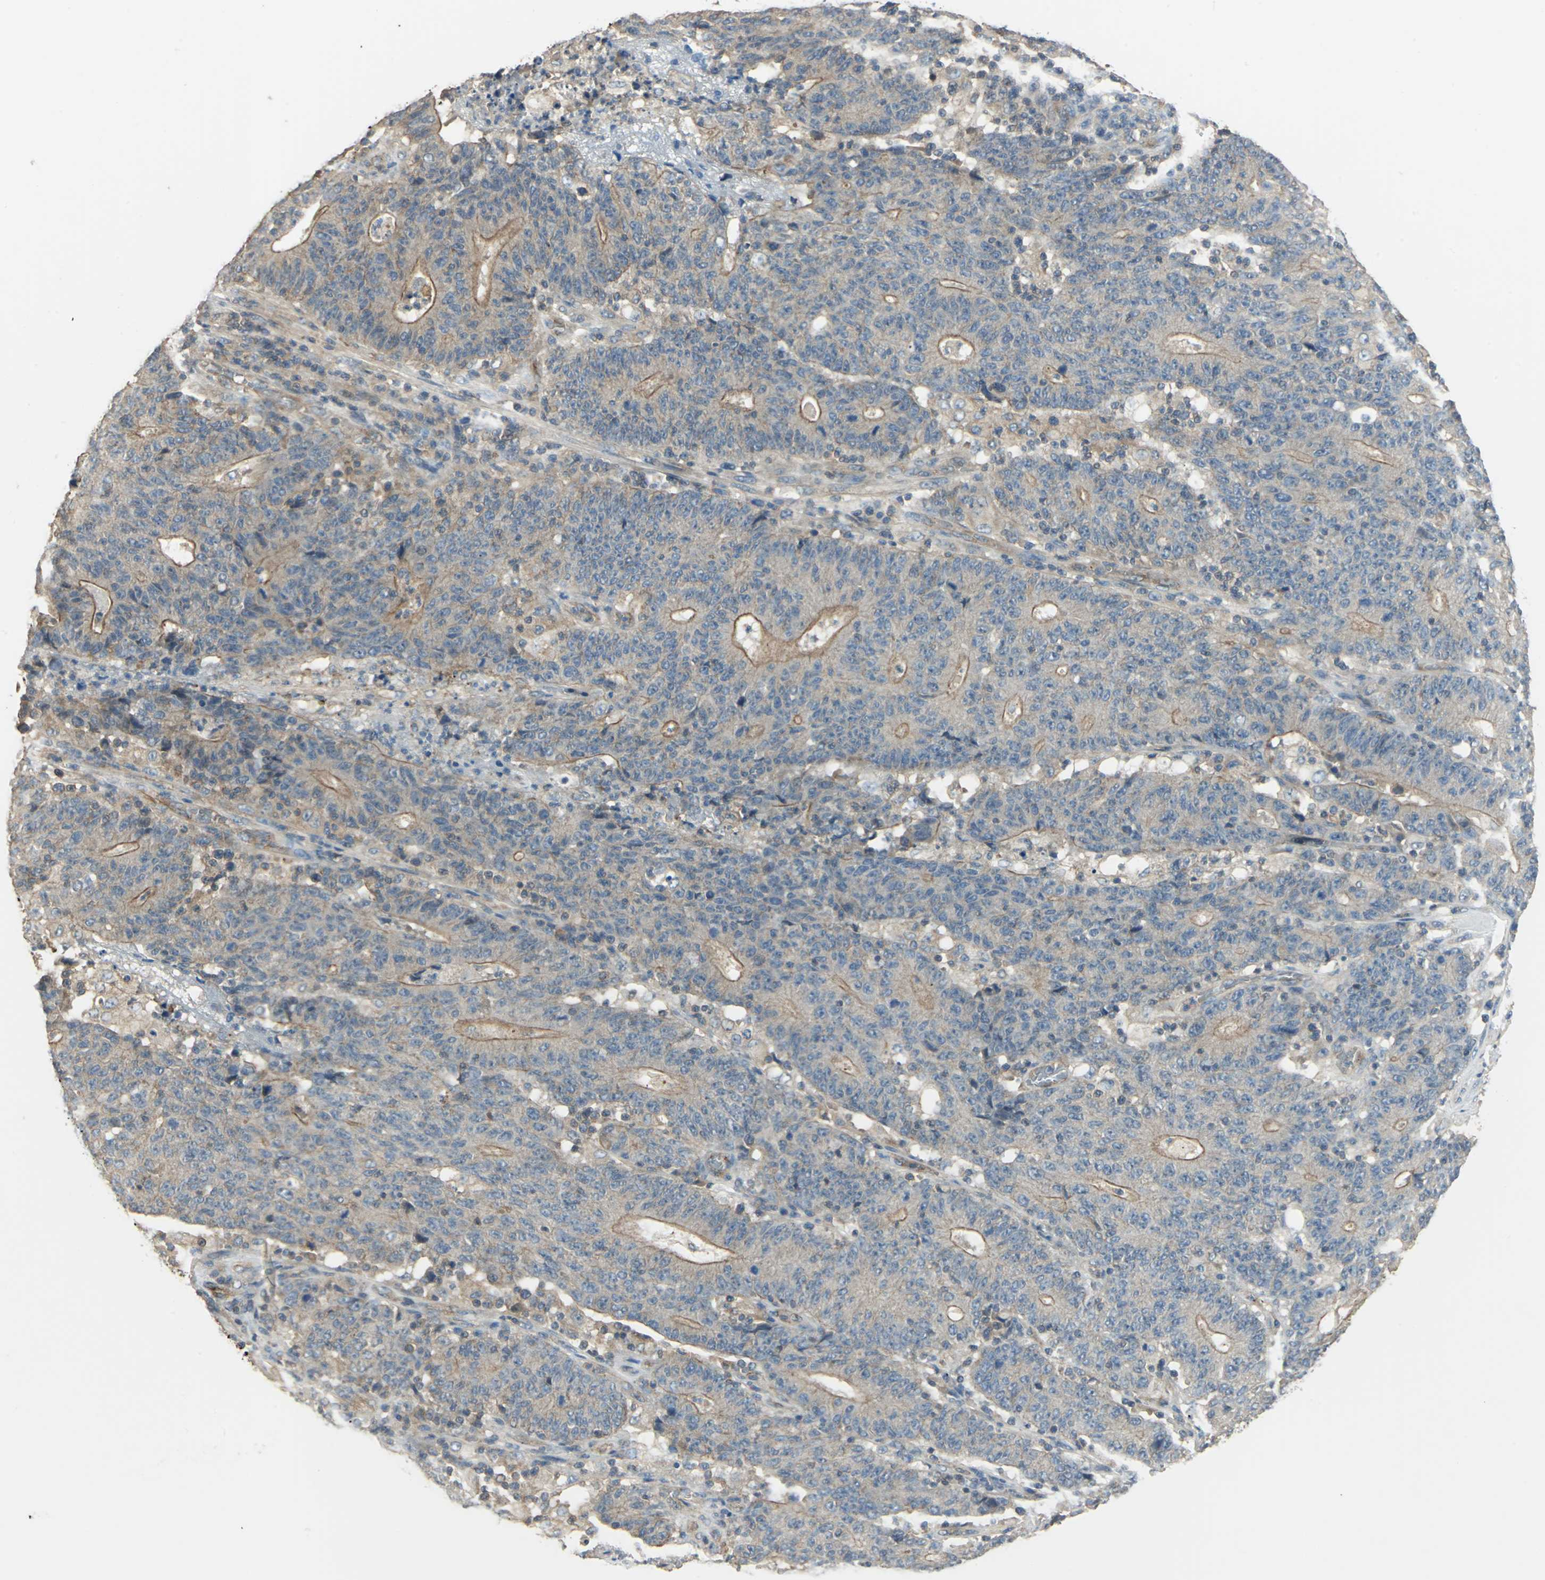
{"staining": {"intensity": "moderate", "quantity": ">75%", "location": "cytoplasmic/membranous"}, "tissue": "colorectal cancer", "cell_type": "Tumor cells", "image_type": "cancer", "snomed": [{"axis": "morphology", "description": "Normal tissue, NOS"}, {"axis": "morphology", "description": "Adenocarcinoma, NOS"}, {"axis": "topography", "description": "Colon"}], "caption": "The image reveals a brown stain indicating the presence of a protein in the cytoplasmic/membranous of tumor cells in adenocarcinoma (colorectal). The protein is stained brown, and the nuclei are stained in blue (DAB (3,3'-diaminobenzidine) IHC with brightfield microscopy, high magnification).", "gene": "RAPGEF1", "patient": {"sex": "female", "age": 75}}